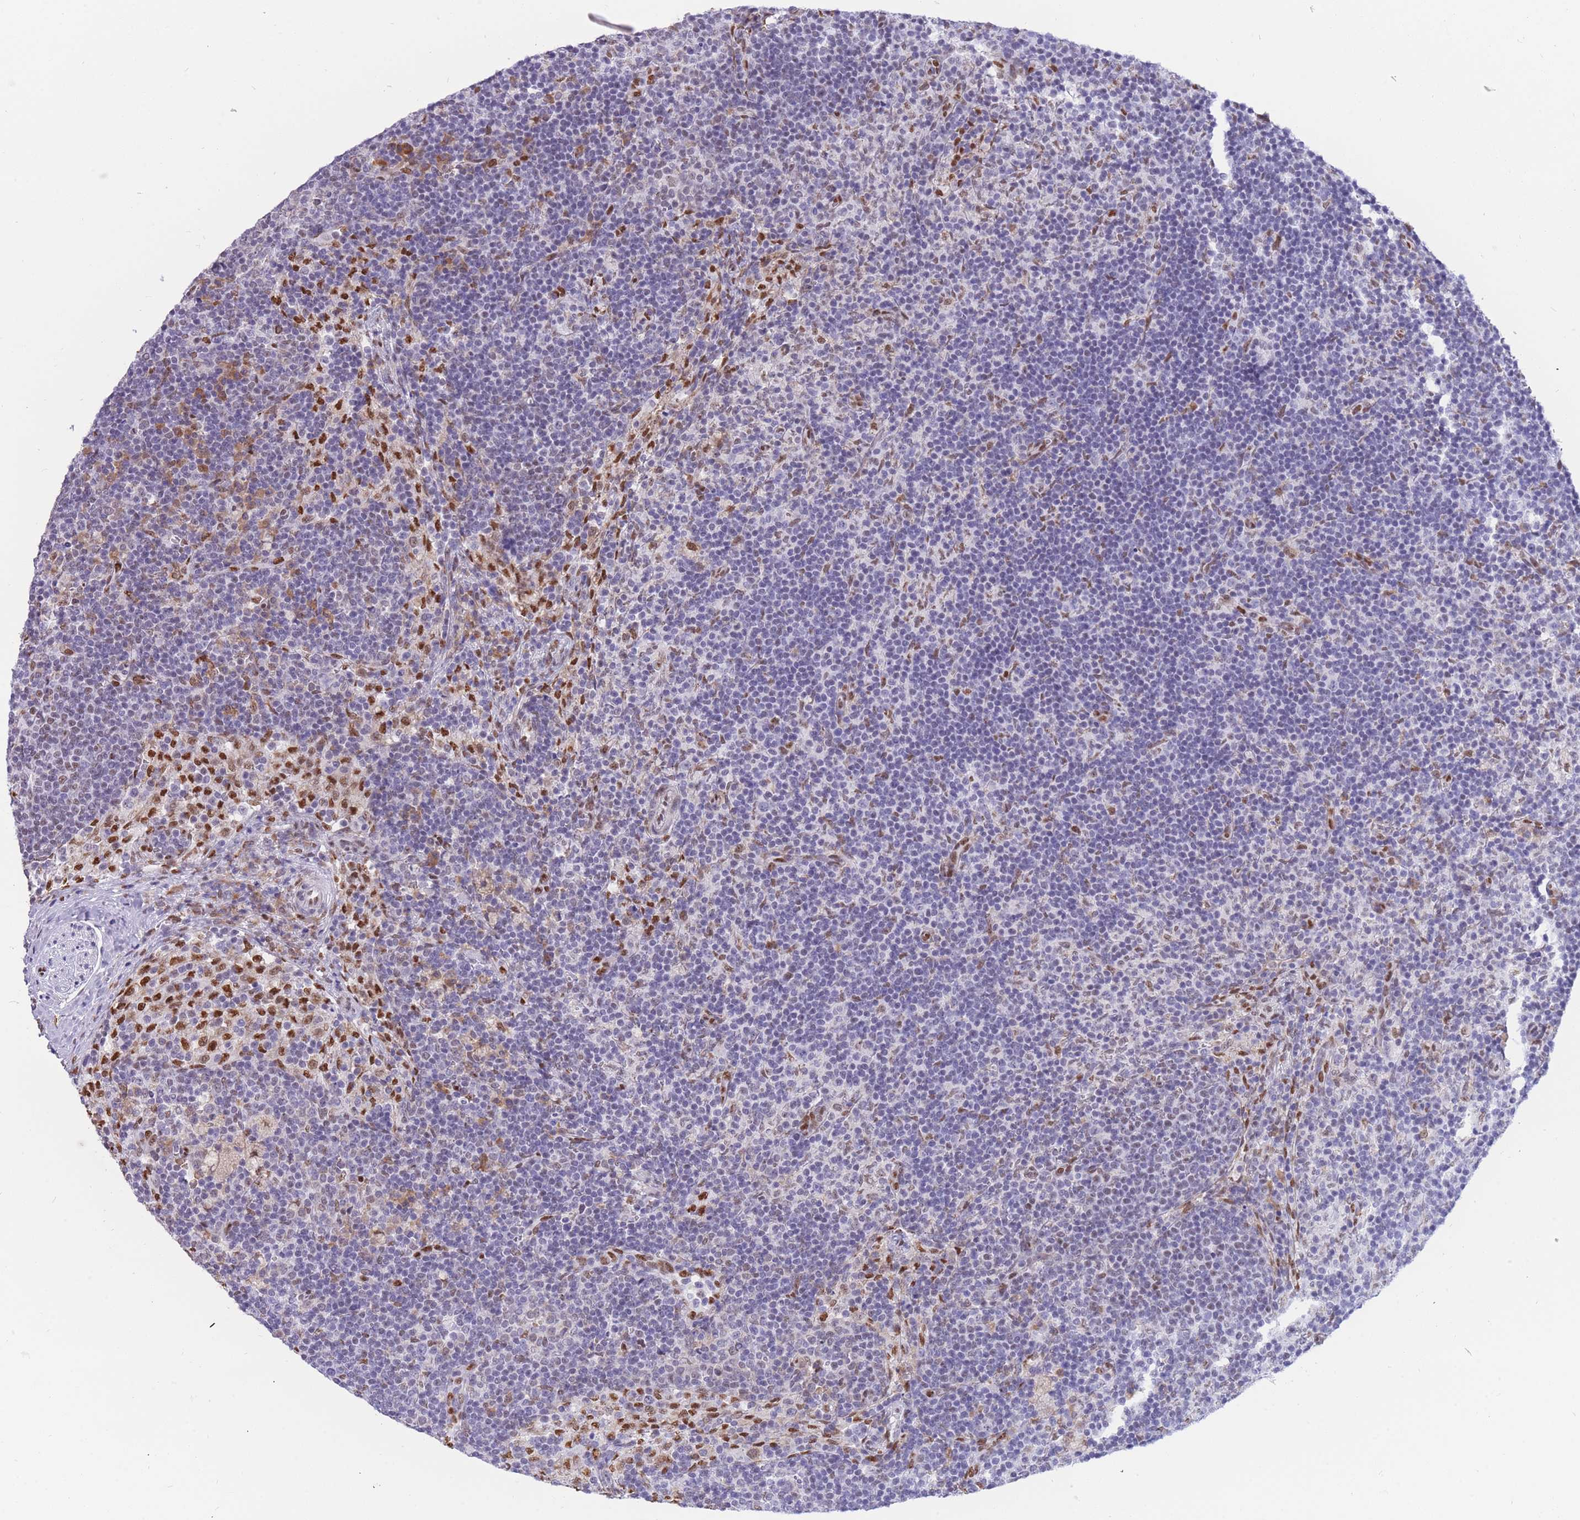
{"staining": {"intensity": "moderate", "quantity": "<25%", "location": "nuclear"}, "tissue": "lymph node", "cell_type": "Non-germinal center cells", "image_type": "normal", "snomed": [{"axis": "morphology", "description": "Normal tissue, NOS"}, {"axis": "topography", "description": "Lymph node"}], "caption": "Protein expression by IHC demonstrates moderate nuclear positivity in approximately <25% of non-germinal center cells in benign lymph node.", "gene": "FAM153A", "patient": {"sex": "female", "age": 30}}